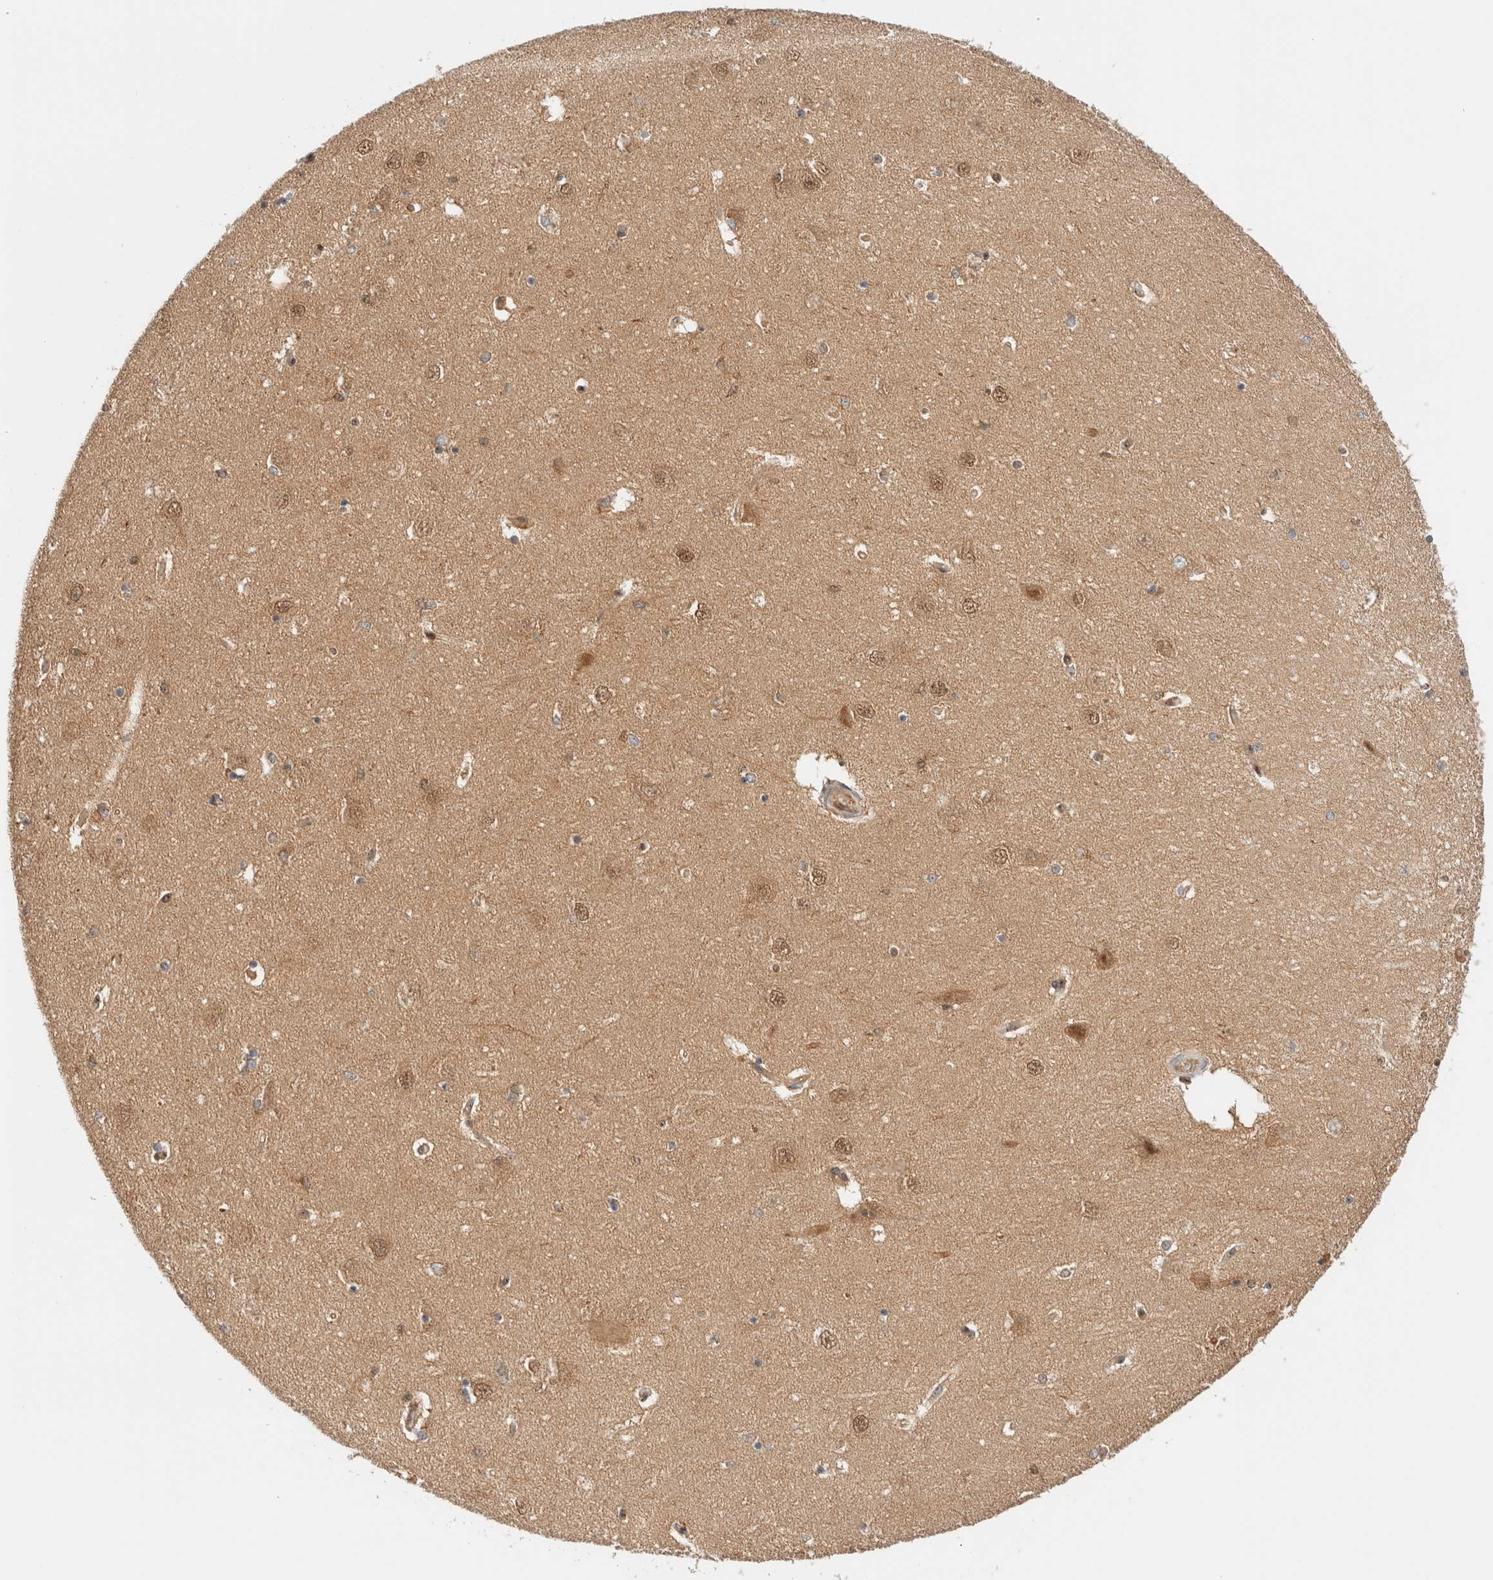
{"staining": {"intensity": "weak", "quantity": "<25%", "location": "cytoplasmic/membranous"}, "tissue": "hippocampus", "cell_type": "Glial cells", "image_type": "normal", "snomed": [{"axis": "morphology", "description": "Normal tissue, NOS"}, {"axis": "topography", "description": "Hippocampus"}], "caption": "This is an immunohistochemistry micrograph of unremarkable human hippocampus. There is no staining in glial cells.", "gene": "RABEP1", "patient": {"sex": "female", "age": 54}}